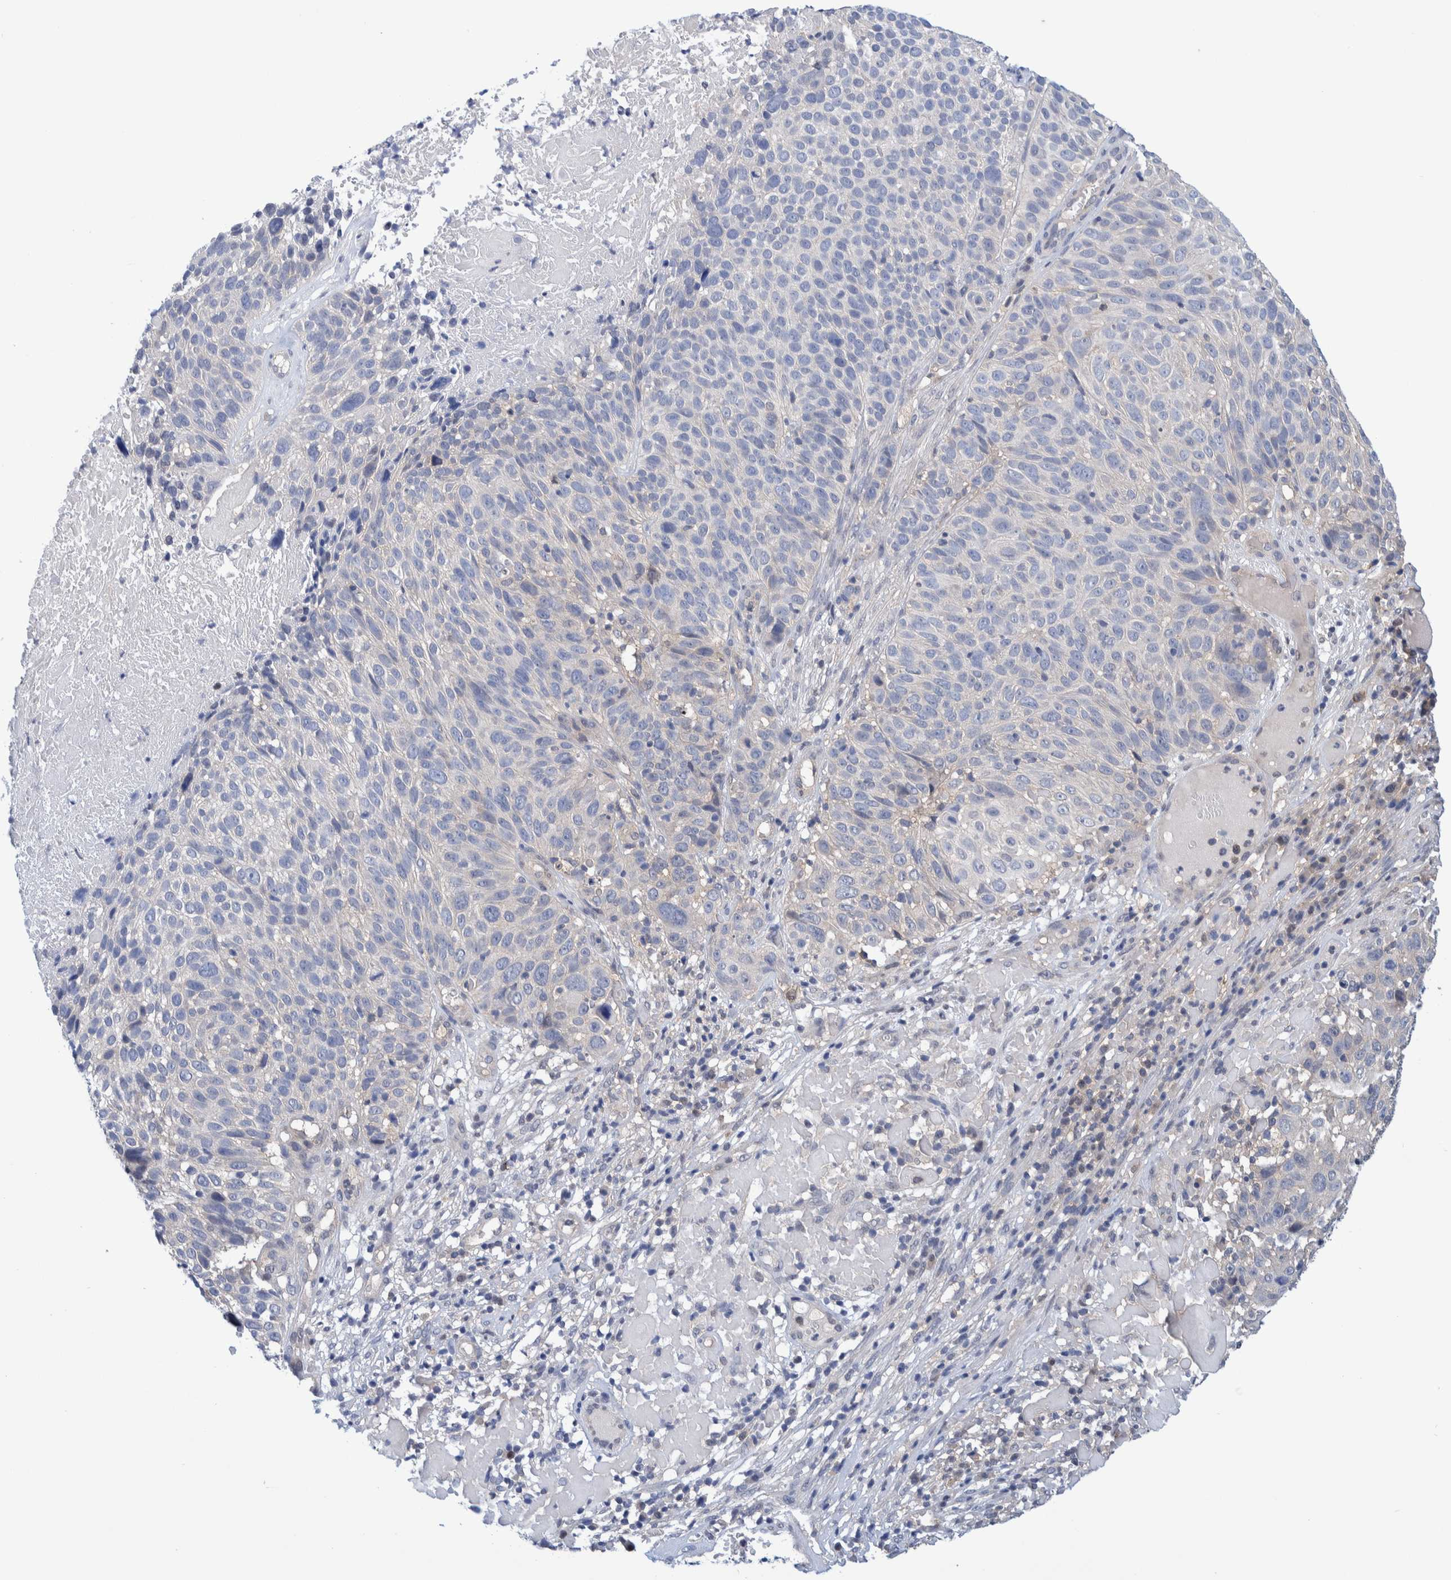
{"staining": {"intensity": "negative", "quantity": "none", "location": "none"}, "tissue": "cervical cancer", "cell_type": "Tumor cells", "image_type": "cancer", "snomed": [{"axis": "morphology", "description": "Squamous cell carcinoma, NOS"}, {"axis": "topography", "description": "Cervix"}], "caption": "Cervical cancer (squamous cell carcinoma) was stained to show a protein in brown. There is no significant positivity in tumor cells. (DAB immunohistochemistry, high magnification).", "gene": "PFAS", "patient": {"sex": "female", "age": 74}}